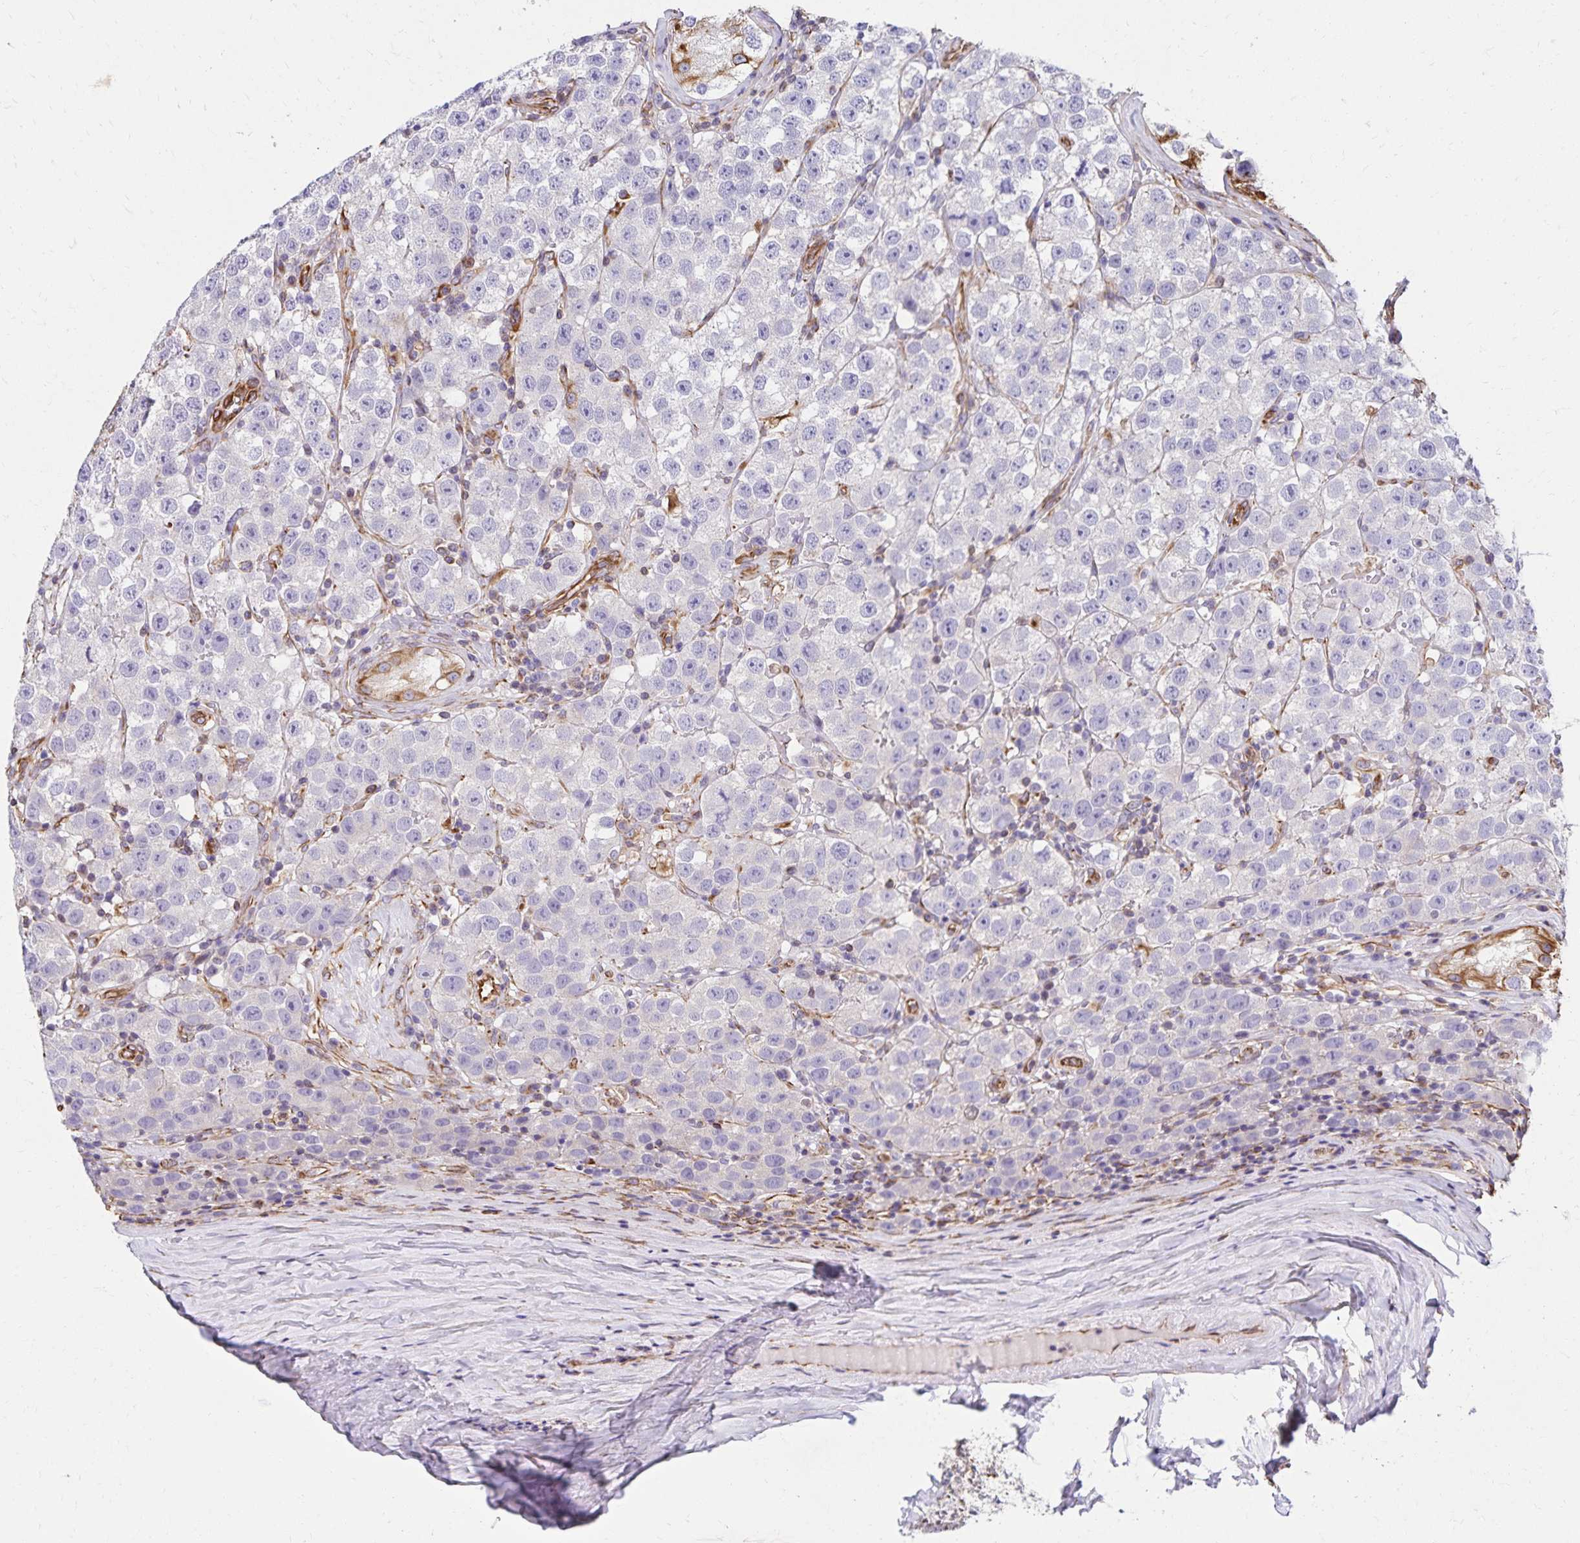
{"staining": {"intensity": "negative", "quantity": "none", "location": "none"}, "tissue": "testis cancer", "cell_type": "Tumor cells", "image_type": "cancer", "snomed": [{"axis": "morphology", "description": "Seminoma, NOS"}, {"axis": "topography", "description": "Testis"}], "caption": "Tumor cells show no significant expression in testis cancer (seminoma).", "gene": "TRPV6", "patient": {"sex": "male", "age": 34}}